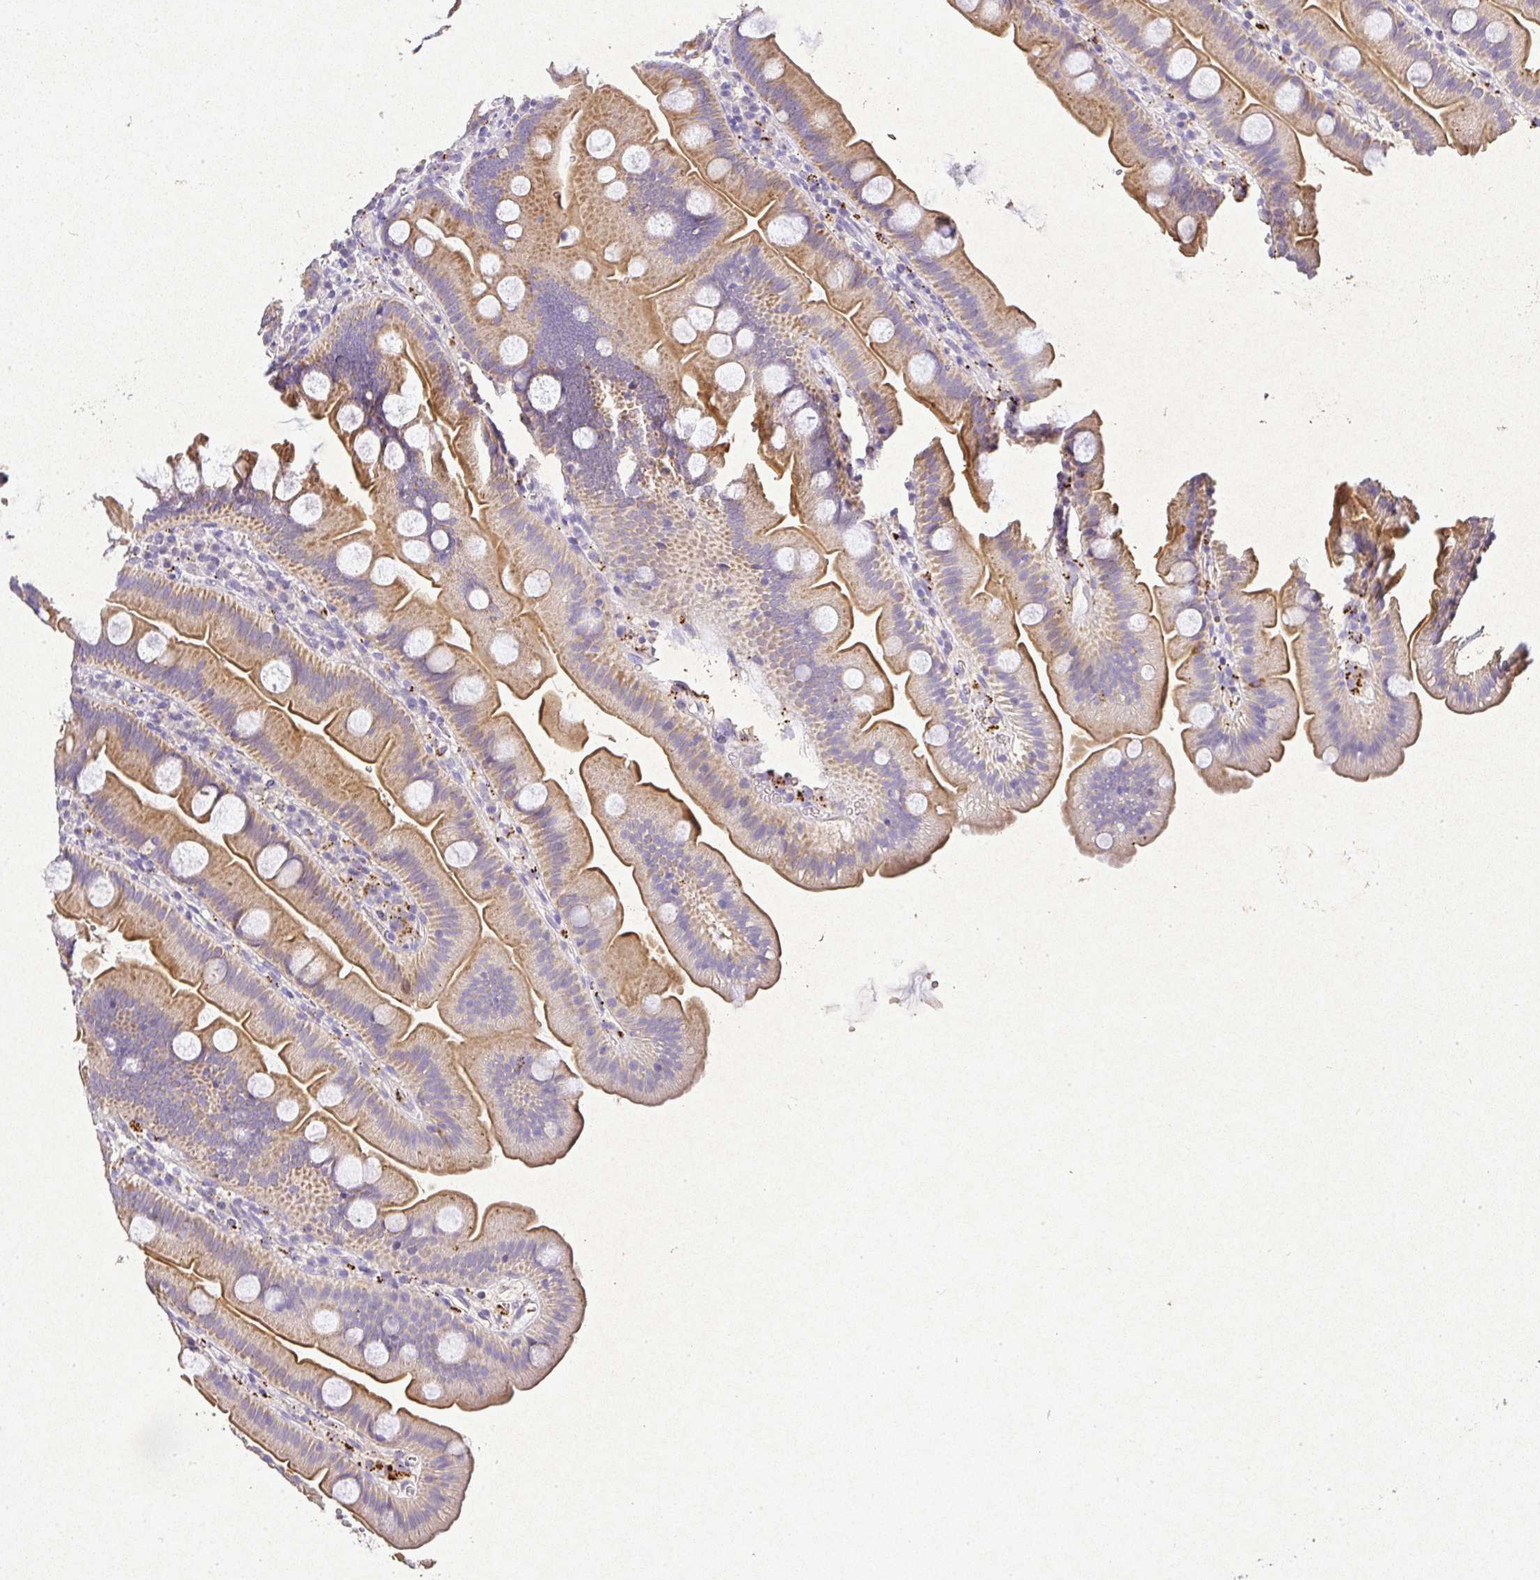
{"staining": {"intensity": "moderate", "quantity": ">75%", "location": "cytoplasmic/membranous"}, "tissue": "small intestine", "cell_type": "Glandular cells", "image_type": "normal", "snomed": [{"axis": "morphology", "description": "Normal tissue, NOS"}, {"axis": "topography", "description": "Small intestine"}], "caption": "This histopathology image shows benign small intestine stained with immunohistochemistry to label a protein in brown. The cytoplasmic/membranous of glandular cells show moderate positivity for the protein. Nuclei are counter-stained blue.", "gene": "RPS2", "patient": {"sex": "female", "age": 68}}